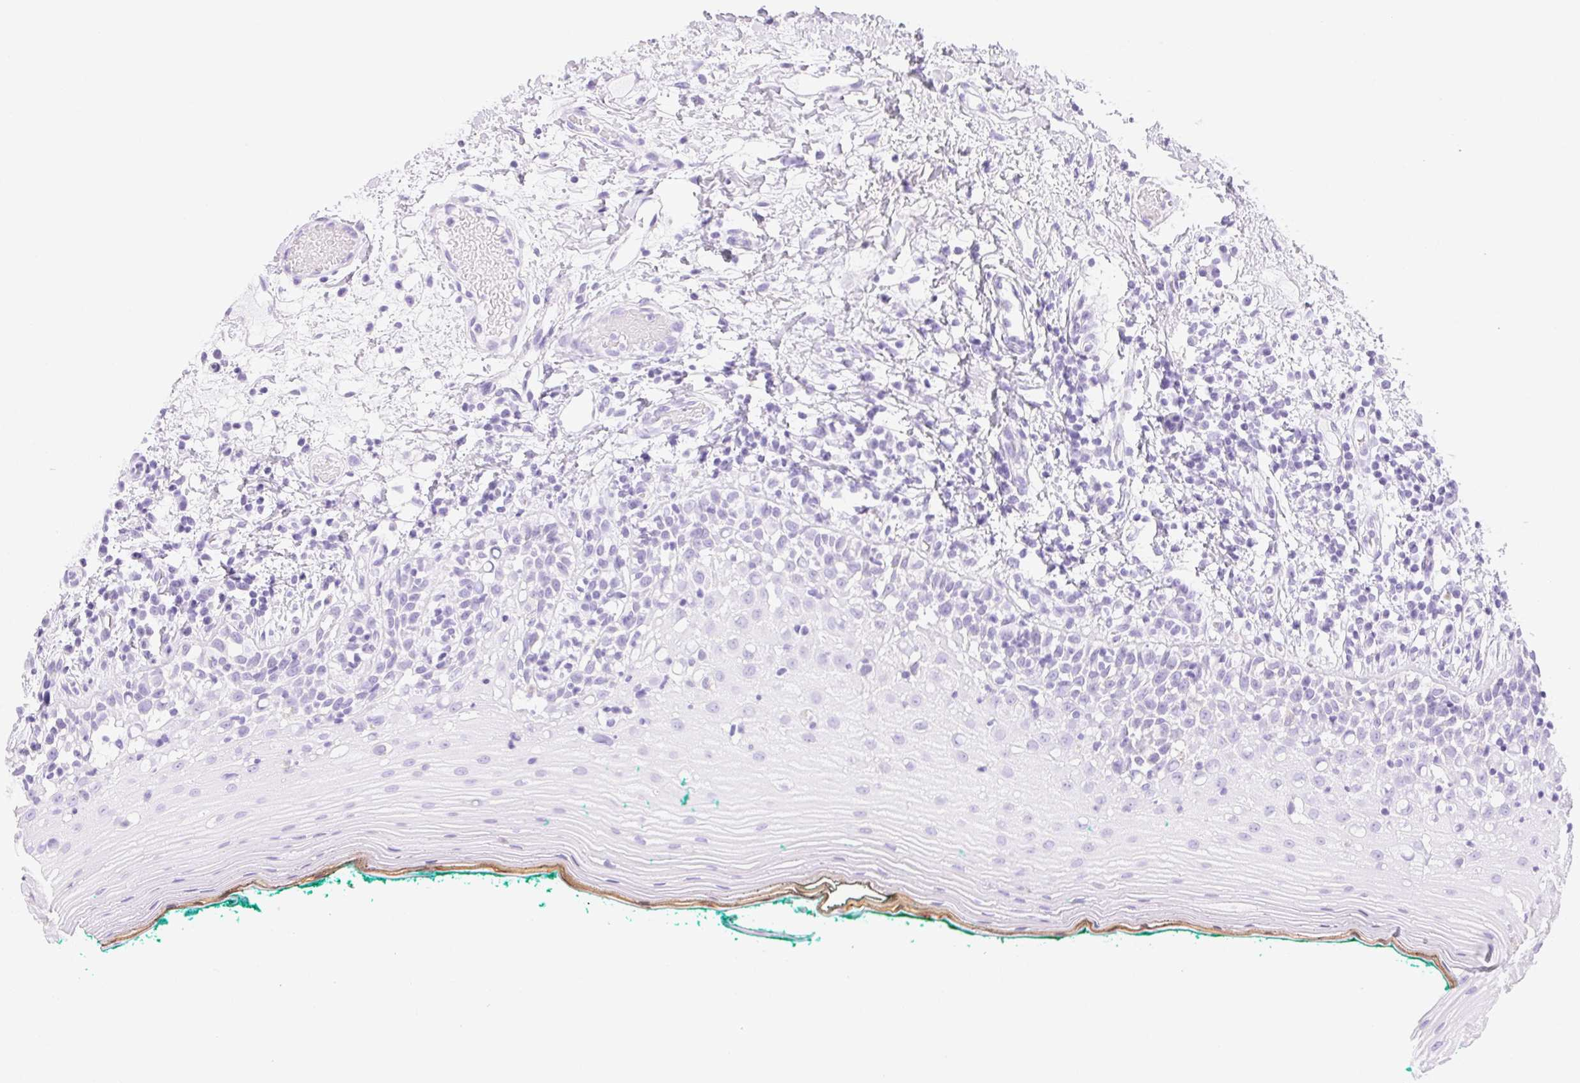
{"staining": {"intensity": "negative", "quantity": "none", "location": "none"}, "tissue": "oral mucosa", "cell_type": "Squamous epithelial cells", "image_type": "normal", "snomed": [{"axis": "morphology", "description": "Normal tissue, NOS"}, {"axis": "topography", "description": "Oral tissue"}], "caption": "DAB (3,3'-diaminobenzidine) immunohistochemical staining of unremarkable oral mucosa displays no significant expression in squamous epithelial cells.", "gene": "CLDN16", "patient": {"sex": "female", "age": 83}}